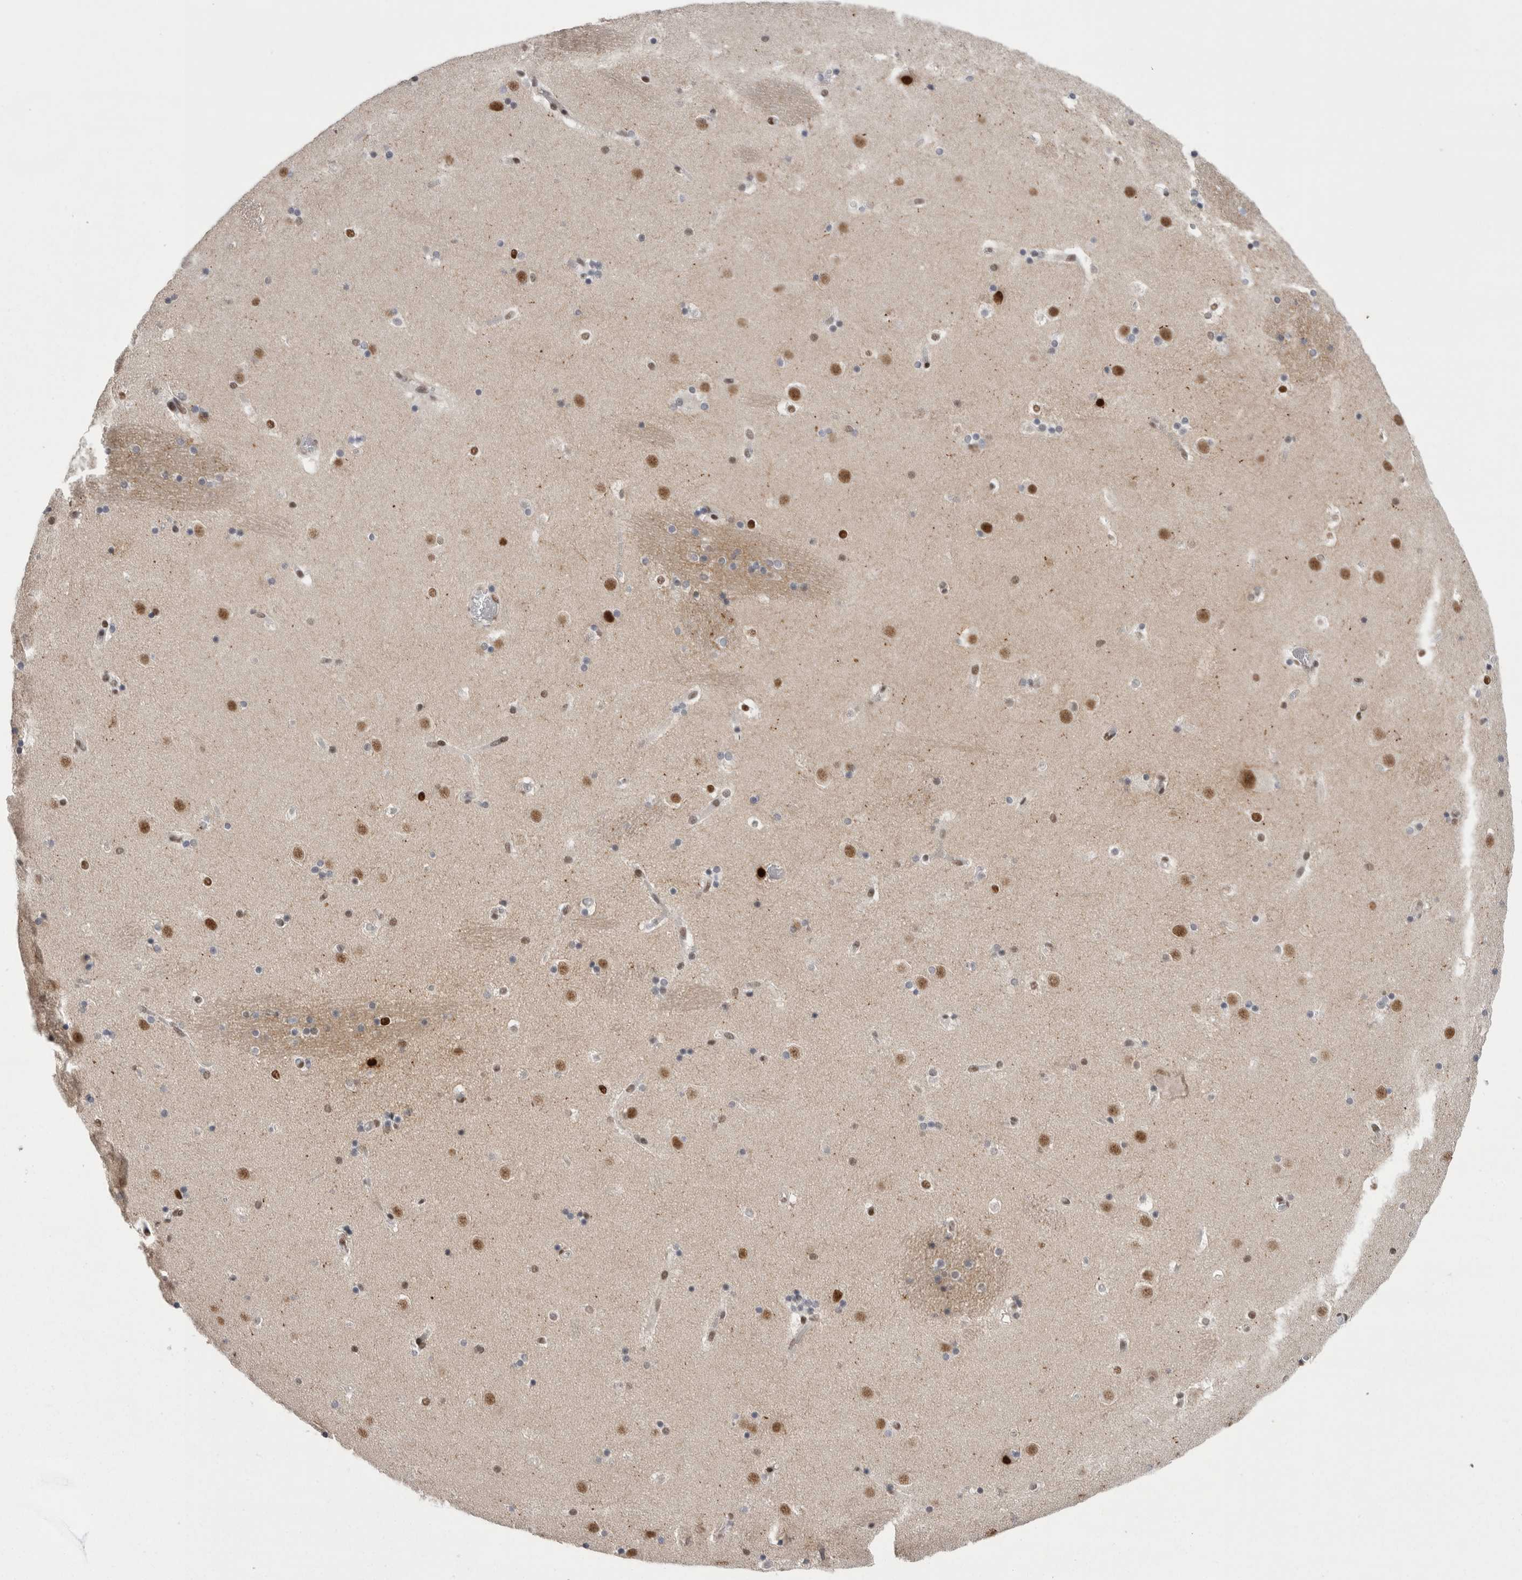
{"staining": {"intensity": "strong", "quantity": "<25%", "location": "nuclear"}, "tissue": "caudate", "cell_type": "Glial cells", "image_type": "normal", "snomed": [{"axis": "morphology", "description": "Normal tissue, NOS"}, {"axis": "topography", "description": "Lateral ventricle wall"}], "caption": "Unremarkable caudate shows strong nuclear expression in approximately <25% of glial cells, visualized by immunohistochemistry.", "gene": "POU5F1", "patient": {"sex": "male", "age": 45}}